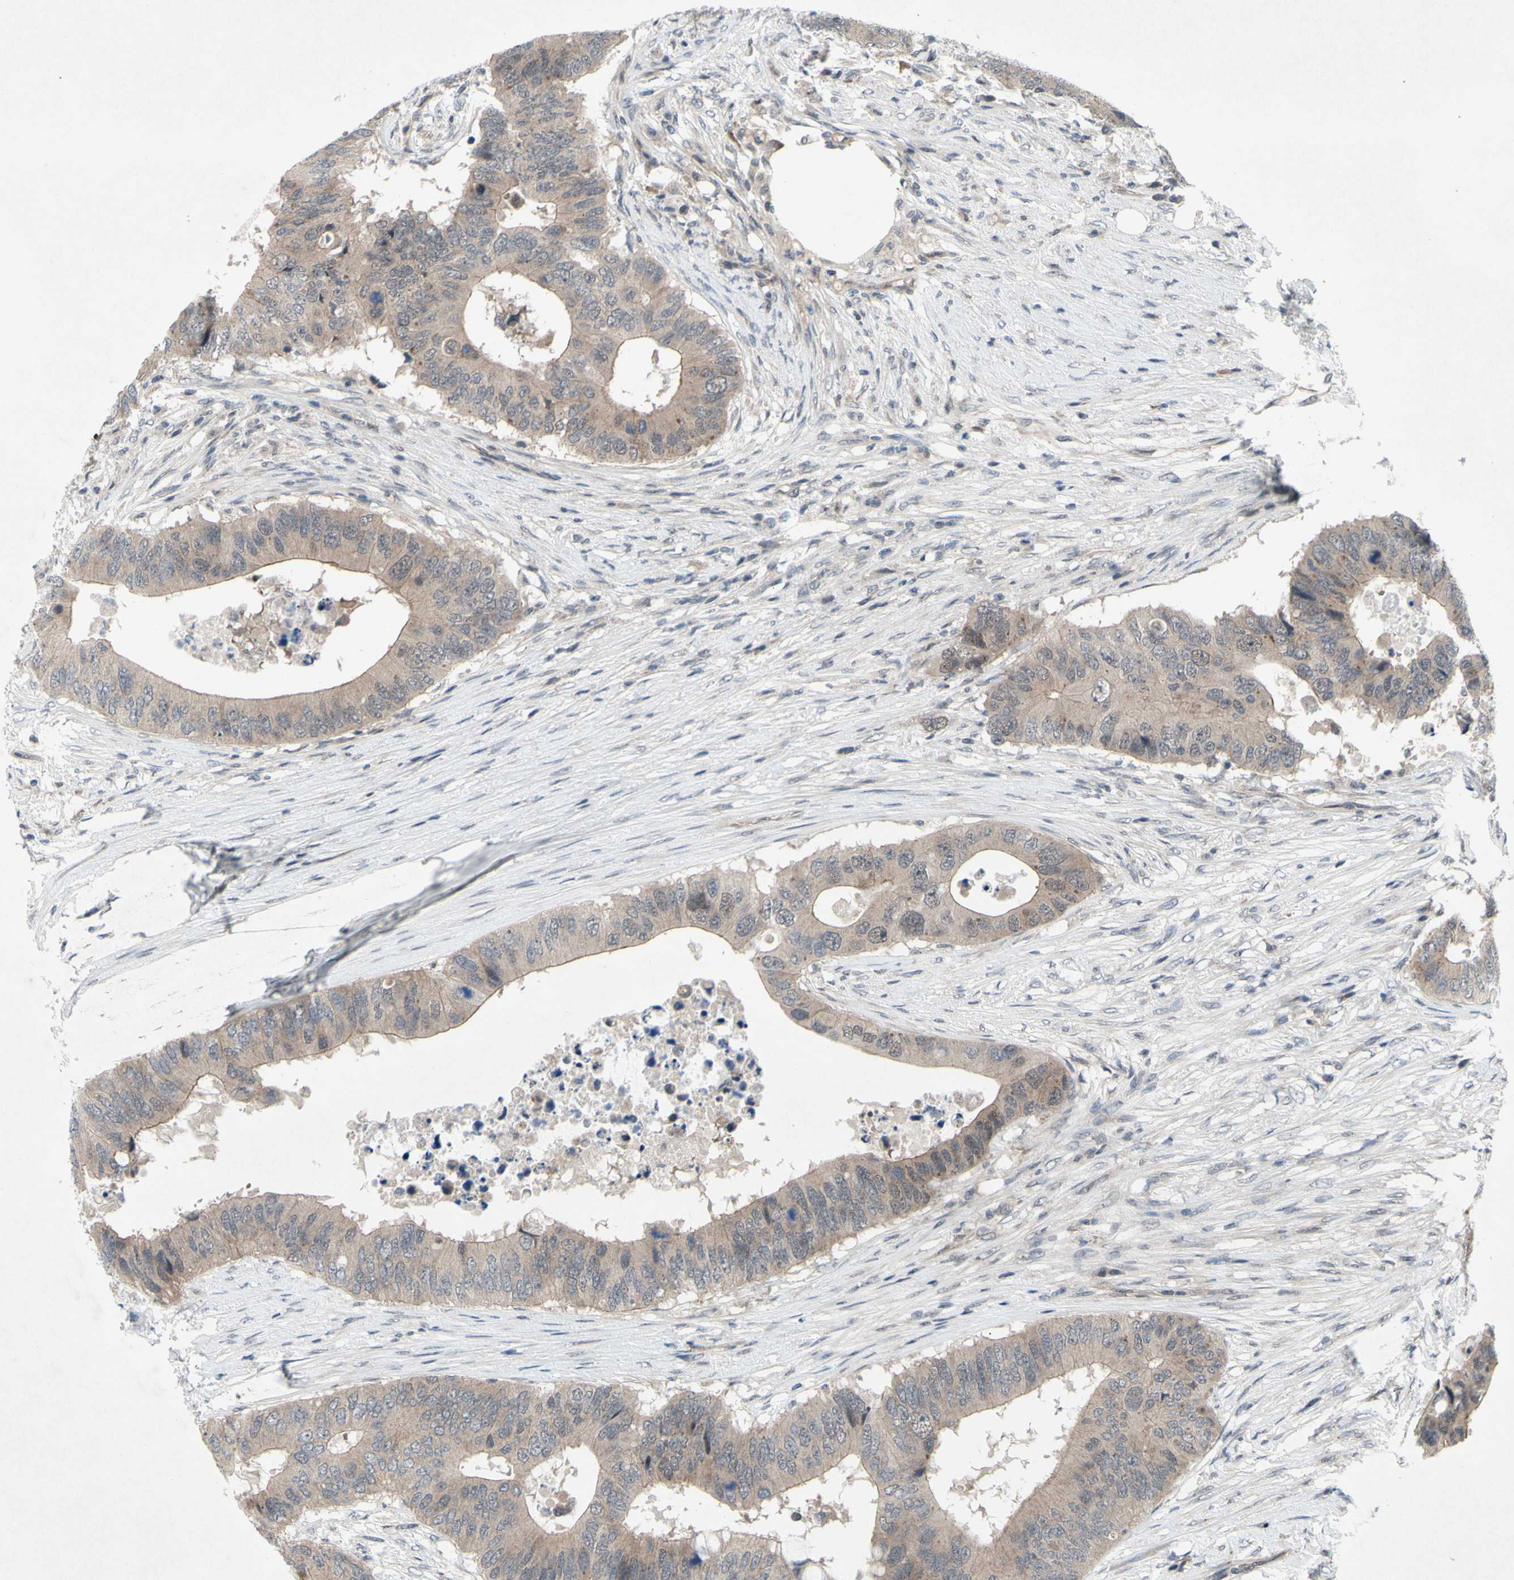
{"staining": {"intensity": "weak", "quantity": ">75%", "location": "cytoplasmic/membranous"}, "tissue": "colorectal cancer", "cell_type": "Tumor cells", "image_type": "cancer", "snomed": [{"axis": "morphology", "description": "Adenocarcinoma, NOS"}, {"axis": "topography", "description": "Colon"}], "caption": "Colorectal cancer (adenocarcinoma) stained for a protein displays weak cytoplasmic/membranous positivity in tumor cells.", "gene": "TRDMT1", "patient": {"sex": "male", "age": 71}}